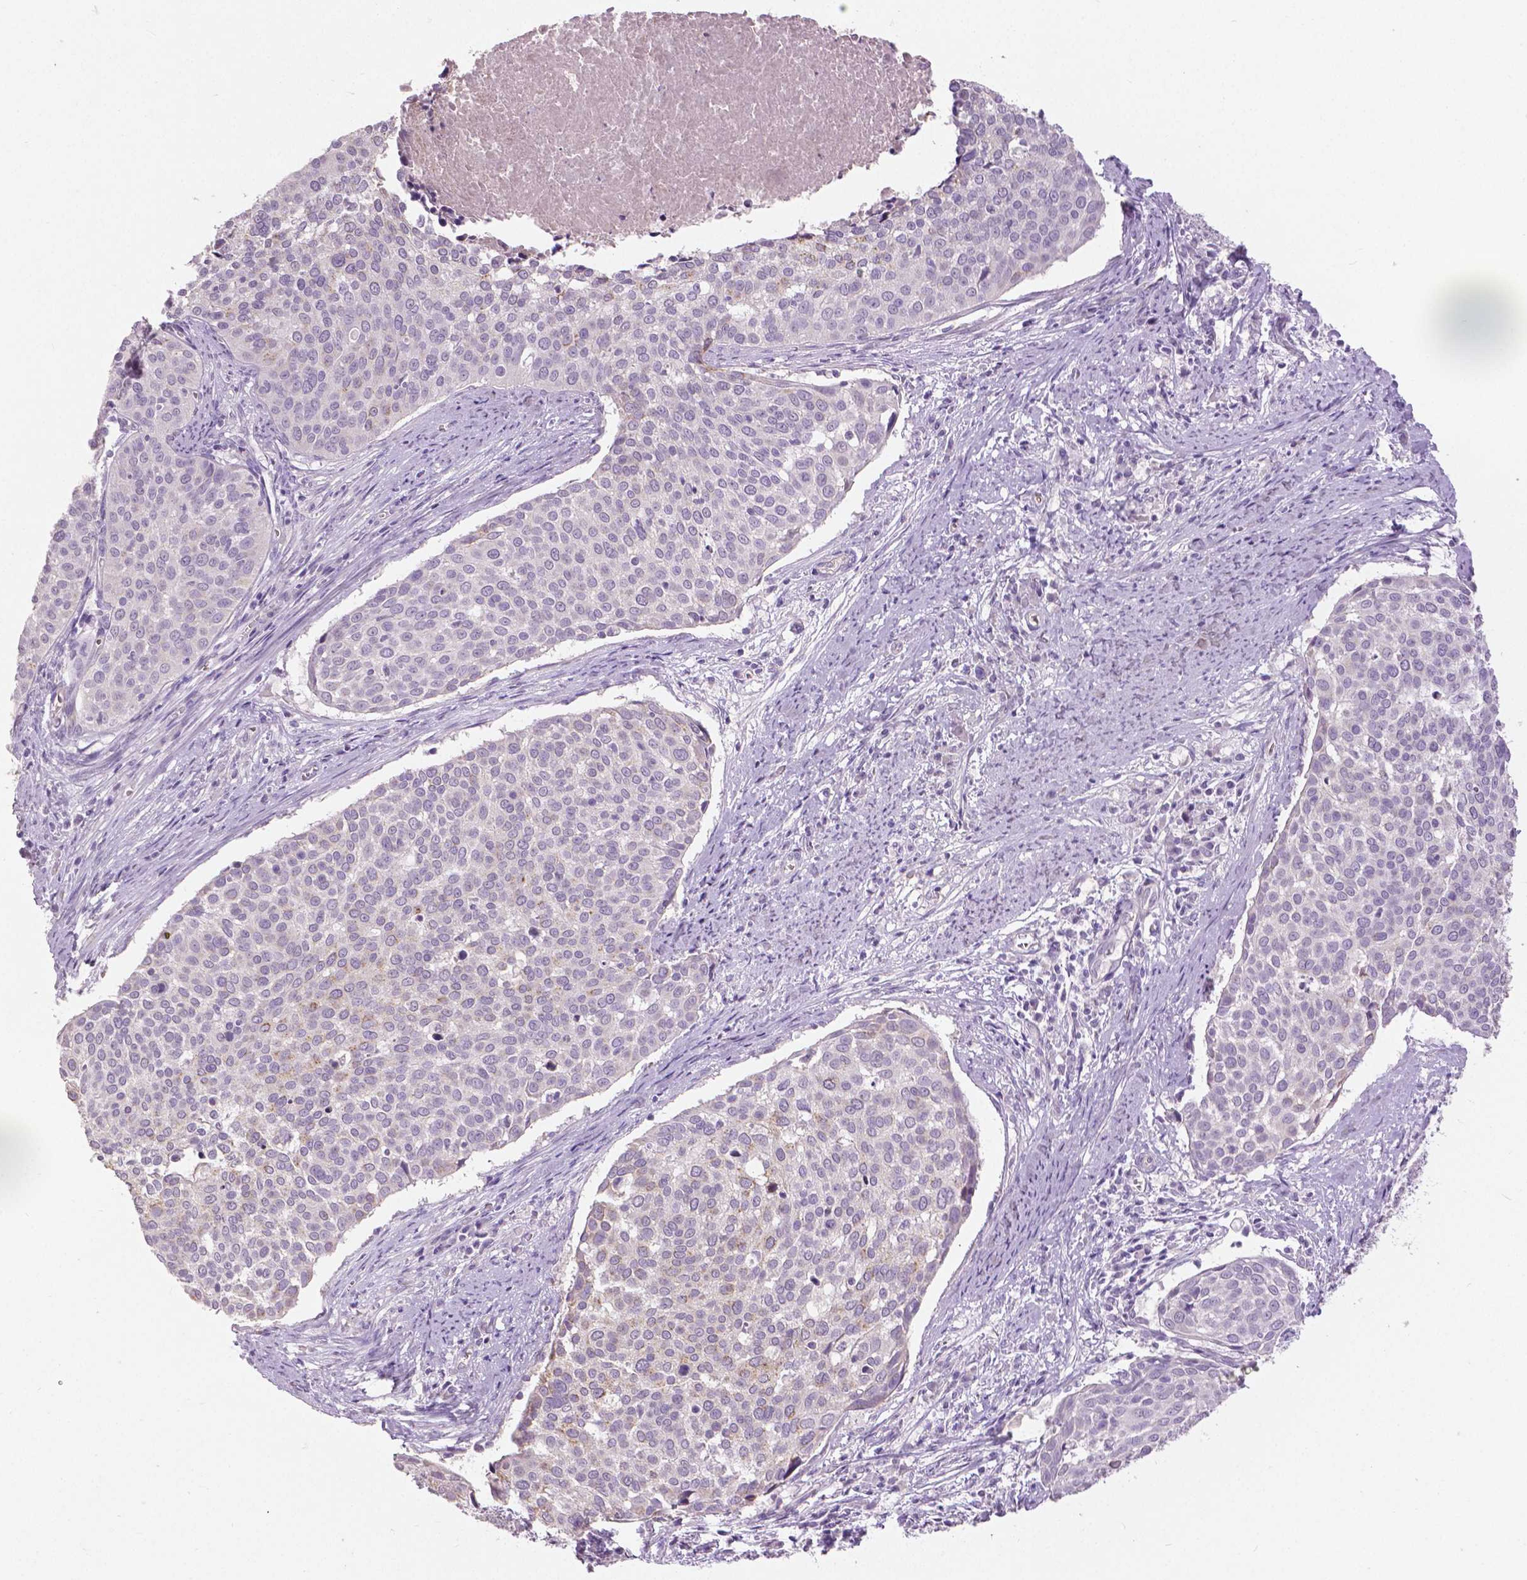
{"staining": {"intensity": "weak", "quantity": "<25%", "location": "cytoplasmic/membranous"}, "tissue": "cervical cancer", "cell_type": "Tumor cells", "image_type": "cancer", "snomed": [{"axis": "morphology", "description": "Squamous cell carcinoma, NOS"}, {"axis": "topography", "description": "Cervix"}], "caption": "Immunohistochemistry of human cervical cancer (squamous cell carcinoma) reveals no staining in tumor cells.", "gene": "GRIN2A", "patient": {"sex": "female", "age": 39}}